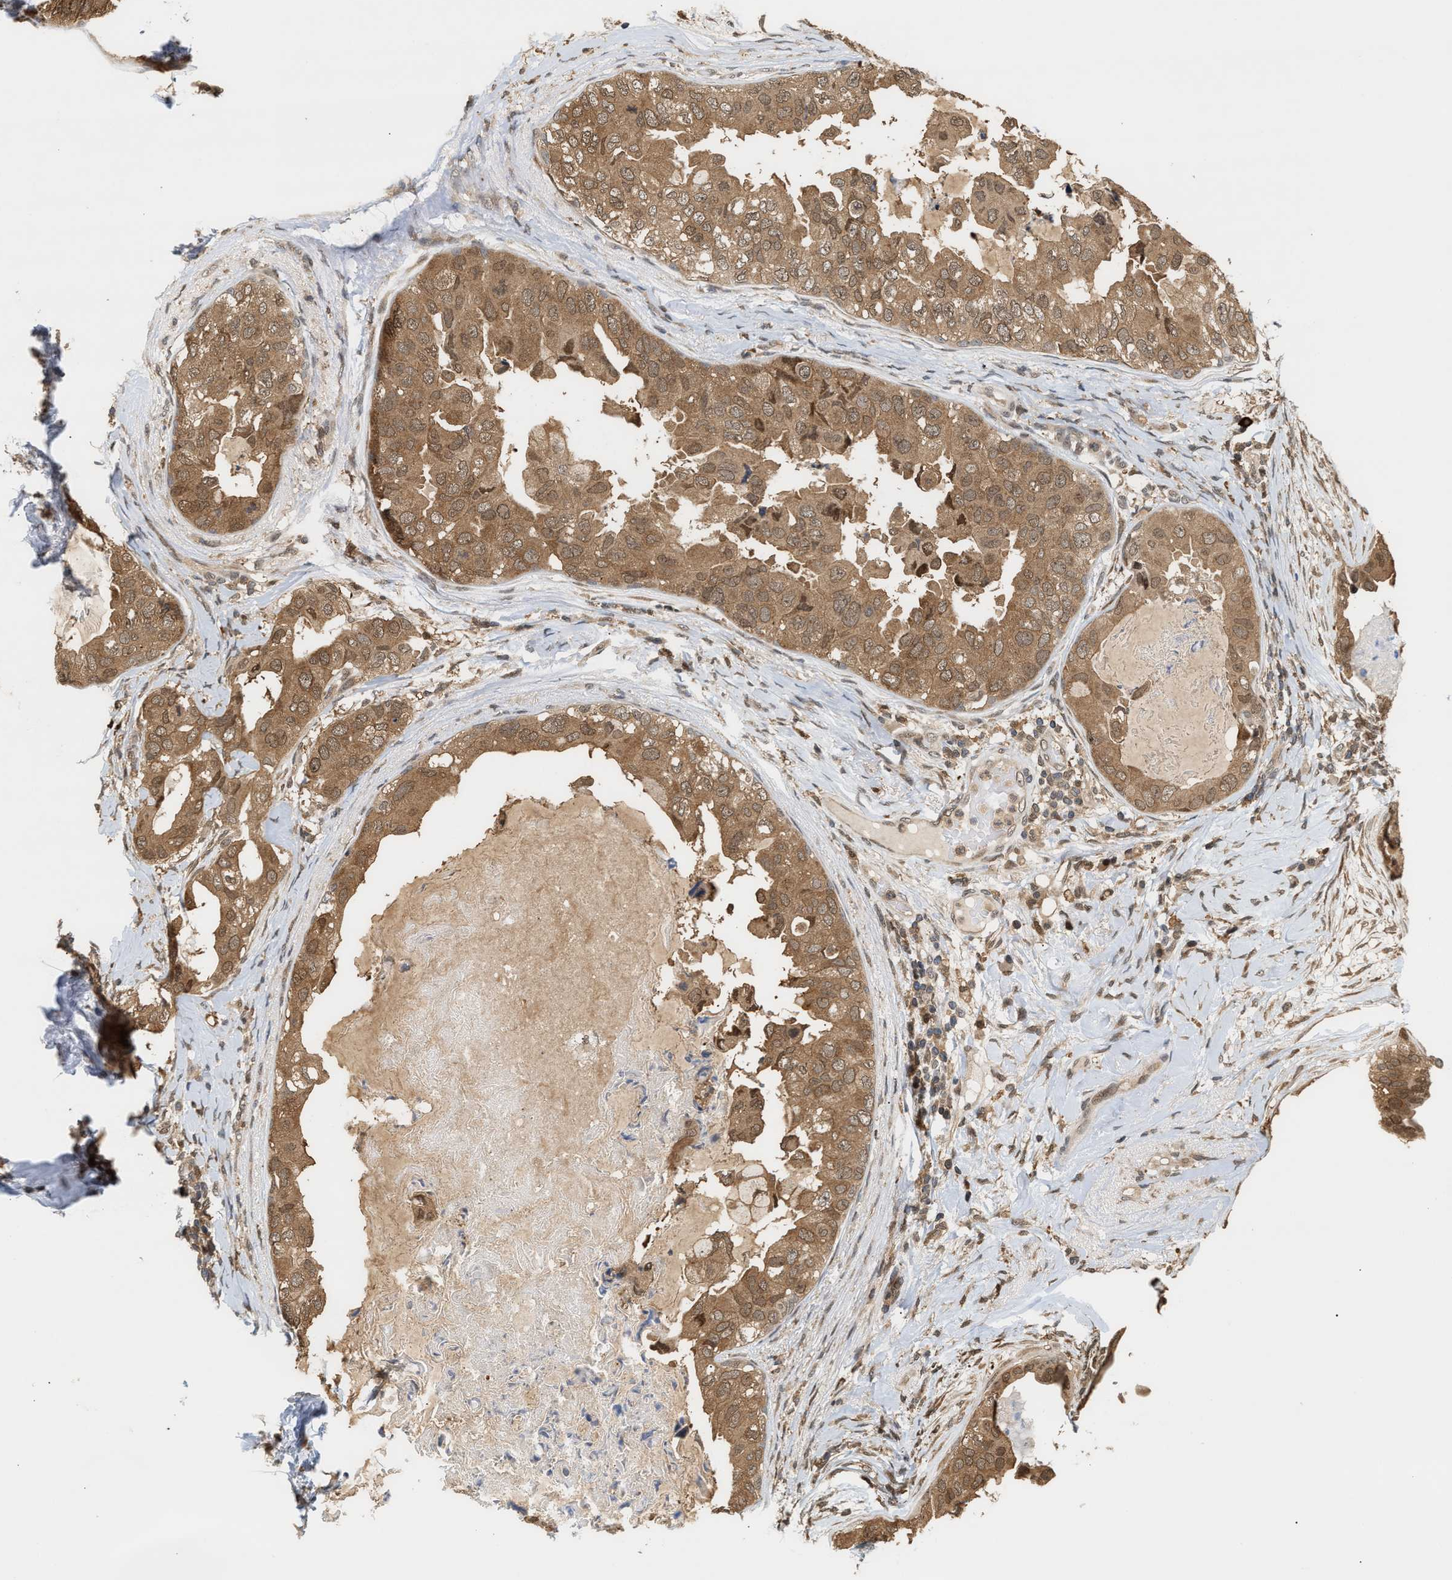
{"staining": {"intensity": "moderate", "quantity": ">75%", "location": "cytoplasmic/membranous,nuclear"}, "tissue": "breast cancer", "cell_type": "Tumor cells", "image_type": "cancer", "snomed": [{"axis": "morphology", "description": "Normal tissue, NOS"}, {"axis": "morphology", "description": "Duct carcinoma"}, {"axis": "topography", "description": "Breast"}], "caption": "There is medium levels of moderate cytoplasmic/membranous and nuclear staining in tumor cells of breast infiltrating ductal carcinoma, as demonstrated by immunohistochemical staining (brown color).", "gene": "ABHD5", "patient": {"sex": "female", "age": 40}}